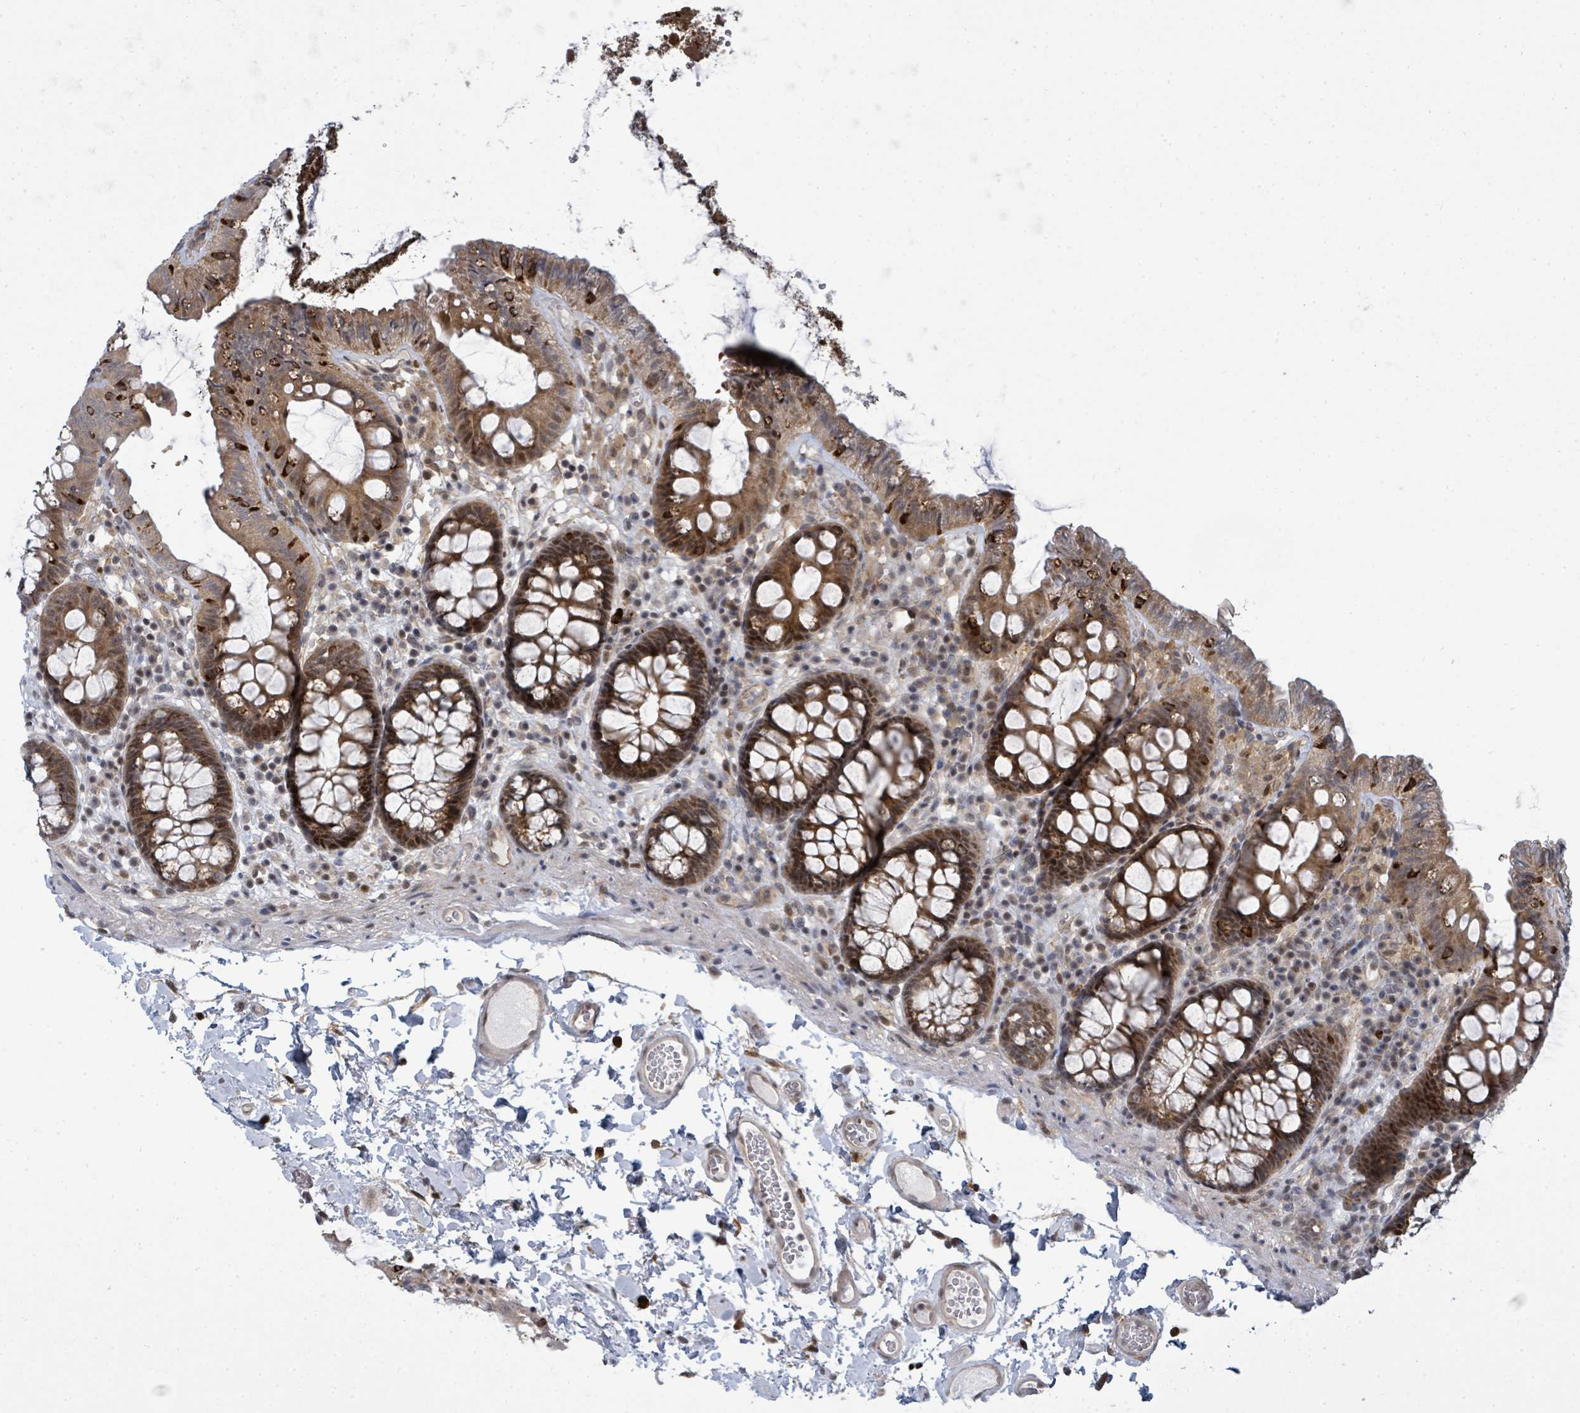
{"staining": {"intensity": "weak", "quantity": ">75%", "location": "cytoplasmic/membranous"}, "tissue": "colon", "cell_type": "Endothelial cells", "image_type": "normal", "snomed": [{"axis": "morphology", "description": "Normal tissue, NOS"}, {"axis": "topography", "description": "Colon"}], "caption": "The micrograph shows staining of normal colon, revealing weak cytoplasmic/membranous protein staining (brown color) within endothelial cells.", "gene": "PSMG2", "patient": {"sex": "male", "age": 84}}